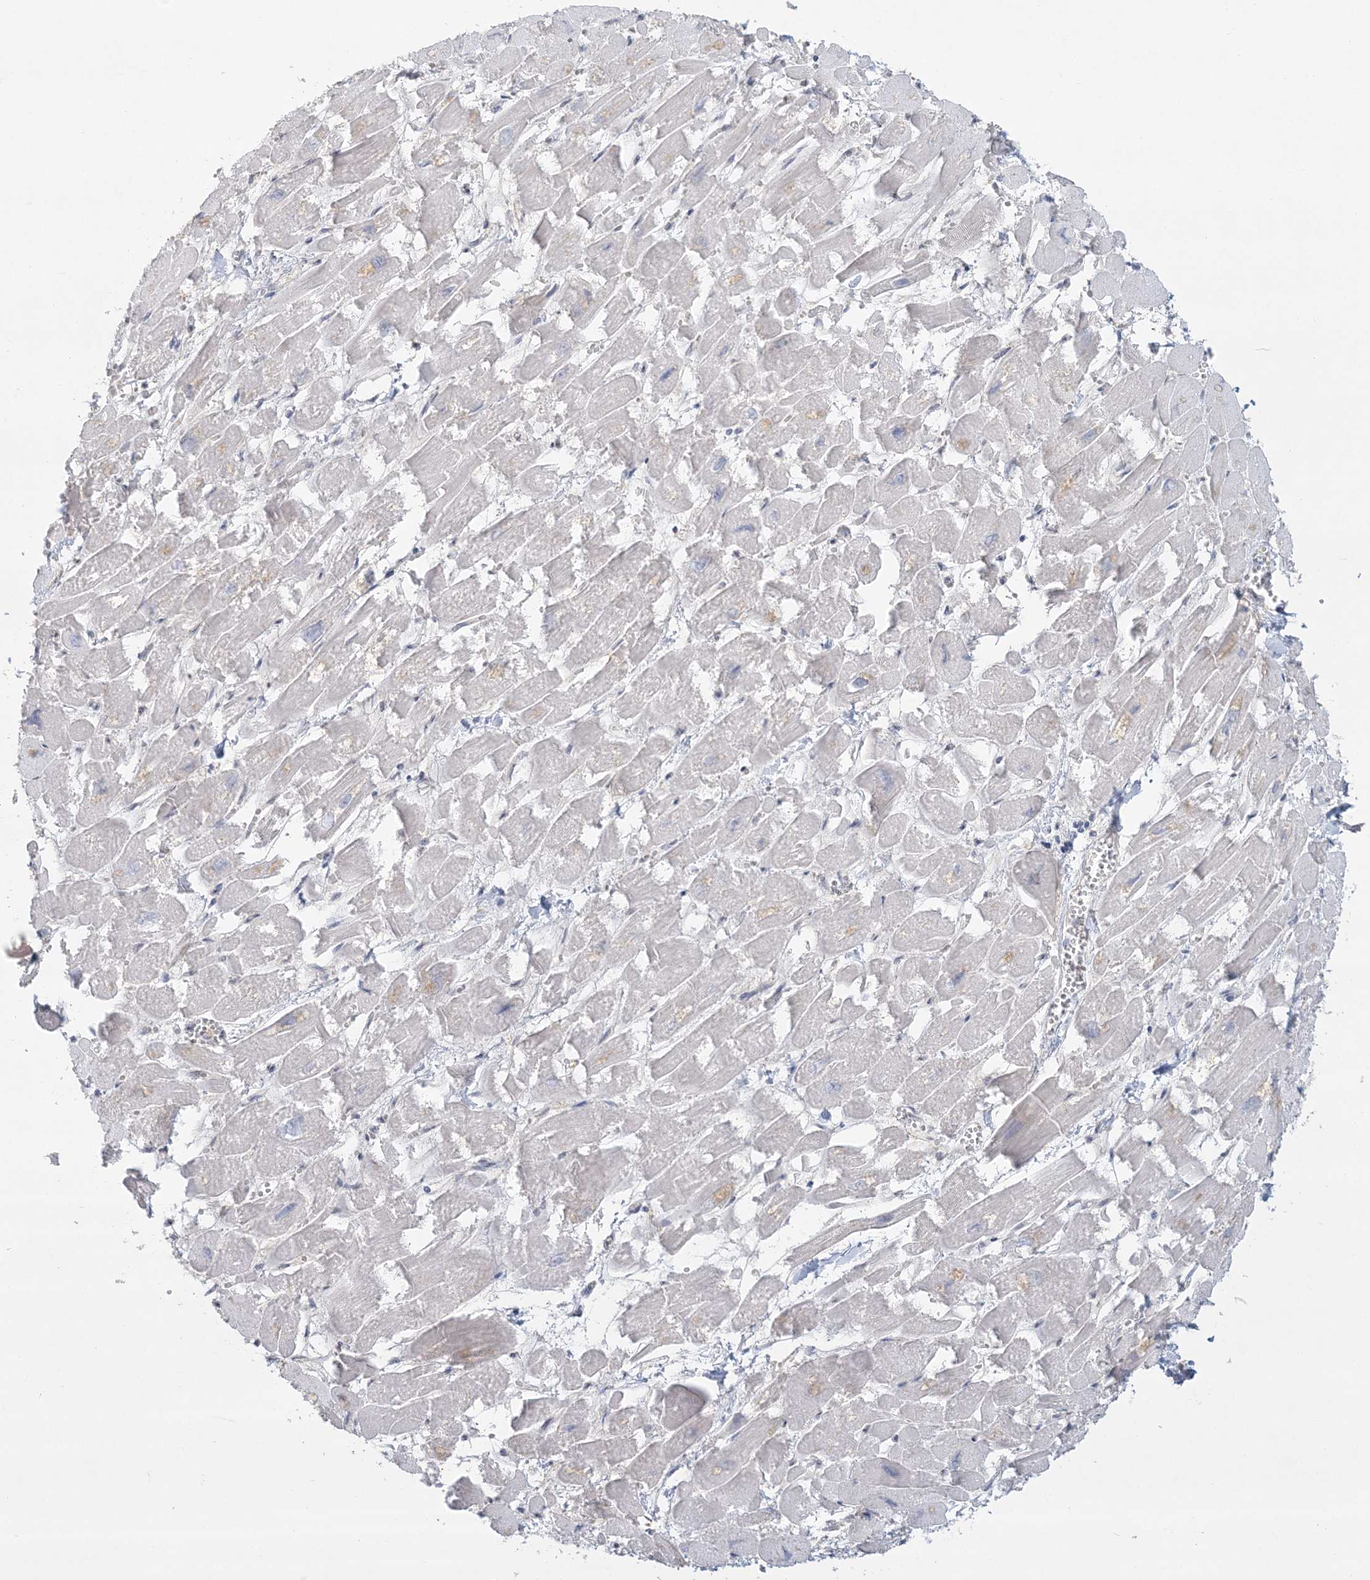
{"staining": {"intensity": "negative", "quantity": "none", "location": "none"}, "tissue": "heart muscle", "cell_type": "Cardiomyocytes", "image_type": "normal", "snomed": [{"axis": "morphology", "description": "Normal tissue, NOS"}, {"axis": "topography", "description": "Heart"}], "caption": "Protein analysis of normal heart muscle demonstrates no significant expression in cardiomyocytes.", "gene": "ANKS1A", "patient": {"sex": "male", "age": 54}}